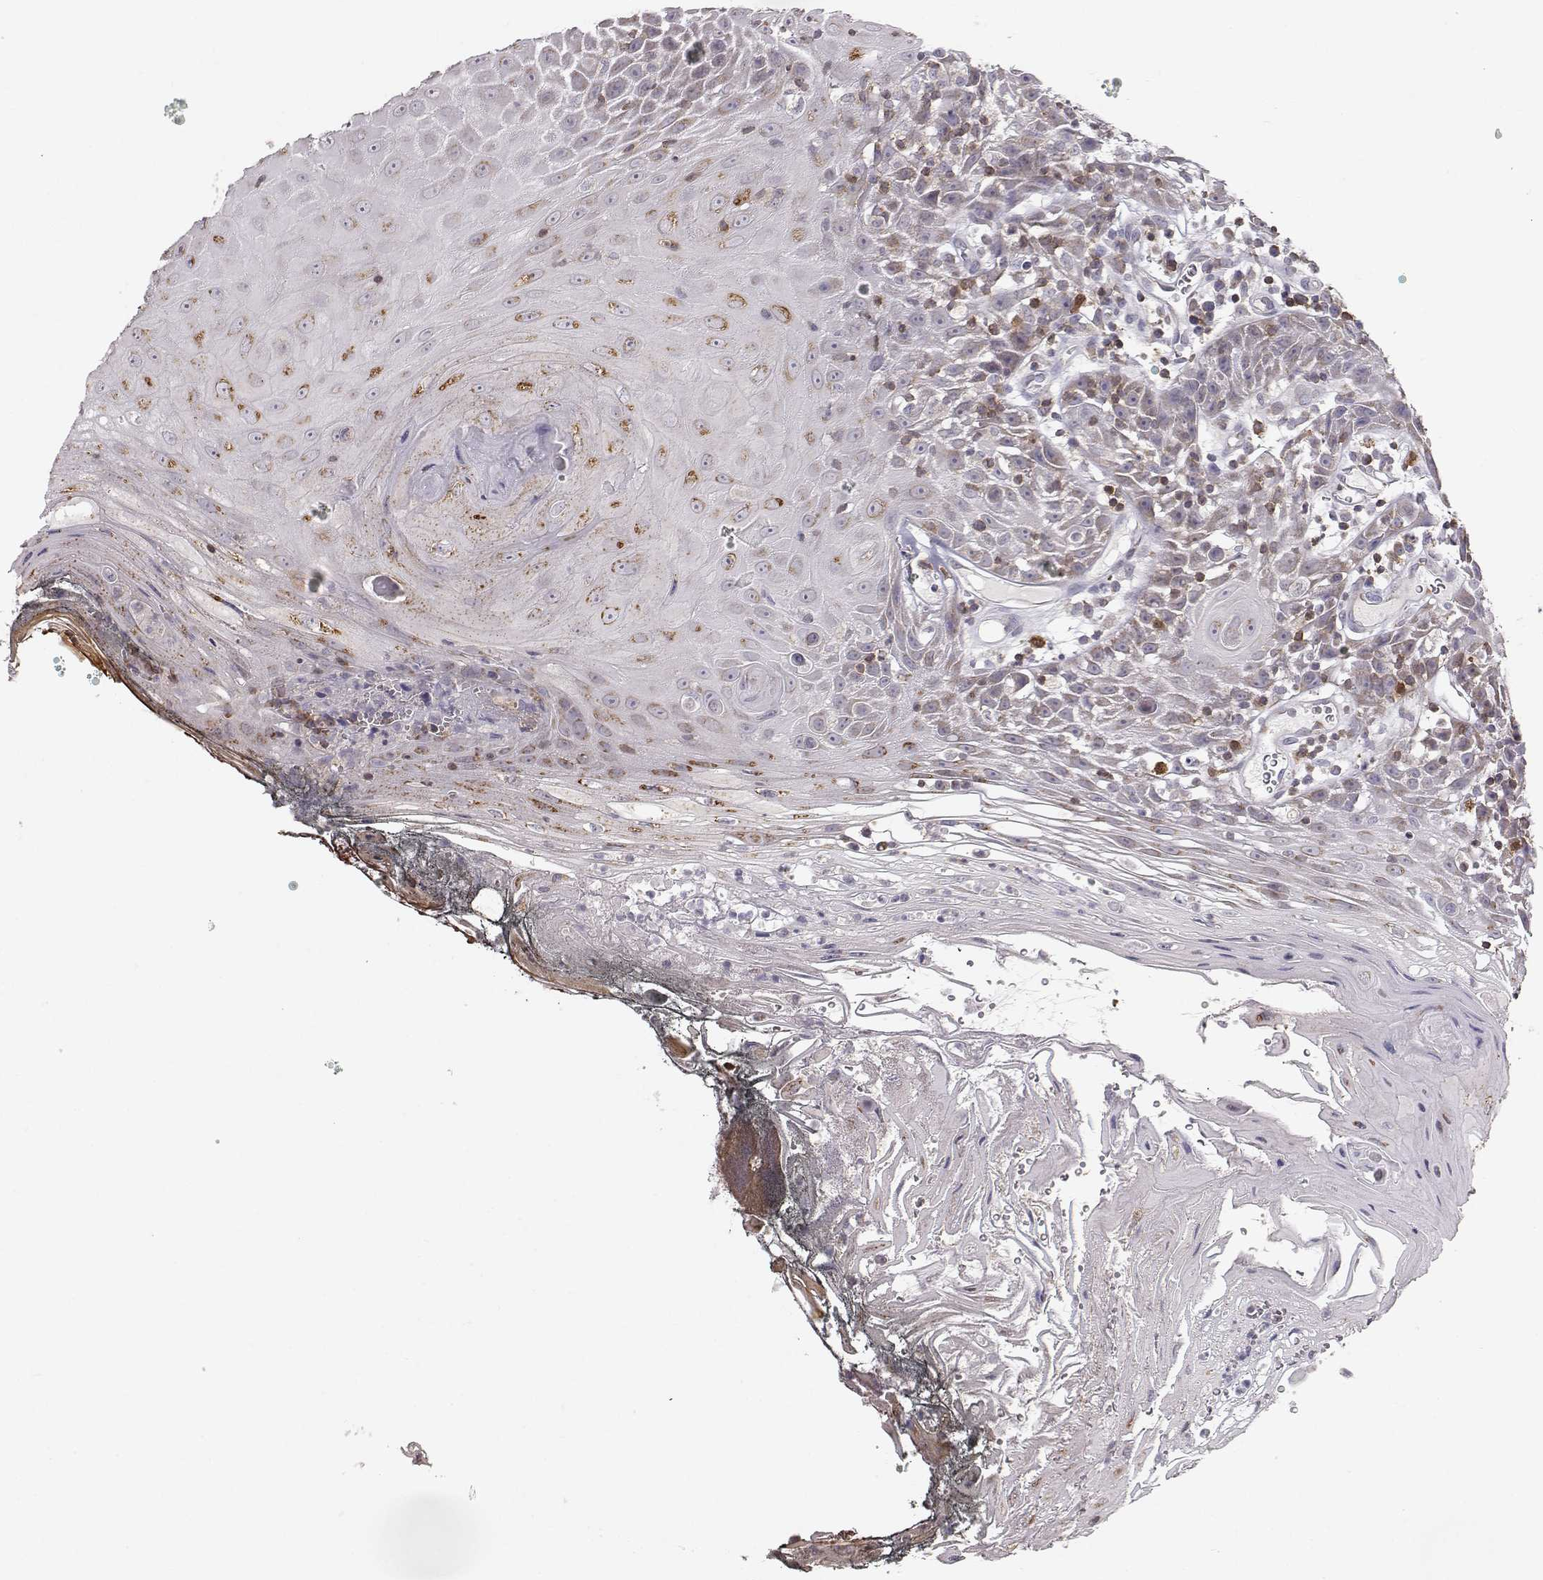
{"staining": {"intensity": "moderate", "quantity": ">75%", "location": "cytoplasmic/membranous"}, "tissue": "head and neck cancer", "cell_type": "Tumor cells", "image_type": "cancer", "snomed": [{"axis": "morphology", "description": "Squamous cell carcinoma, NOS"}, {"axis": "topography", "description": "Head-Neck"}], "caption": "A brown stain shows moderate cytoplasmic/membranous expression of a protein in head and neck squamous cell carcinoma tumor cells.", "gene": "GRAP2", "patient": {"sex": "male", "age": 52}}